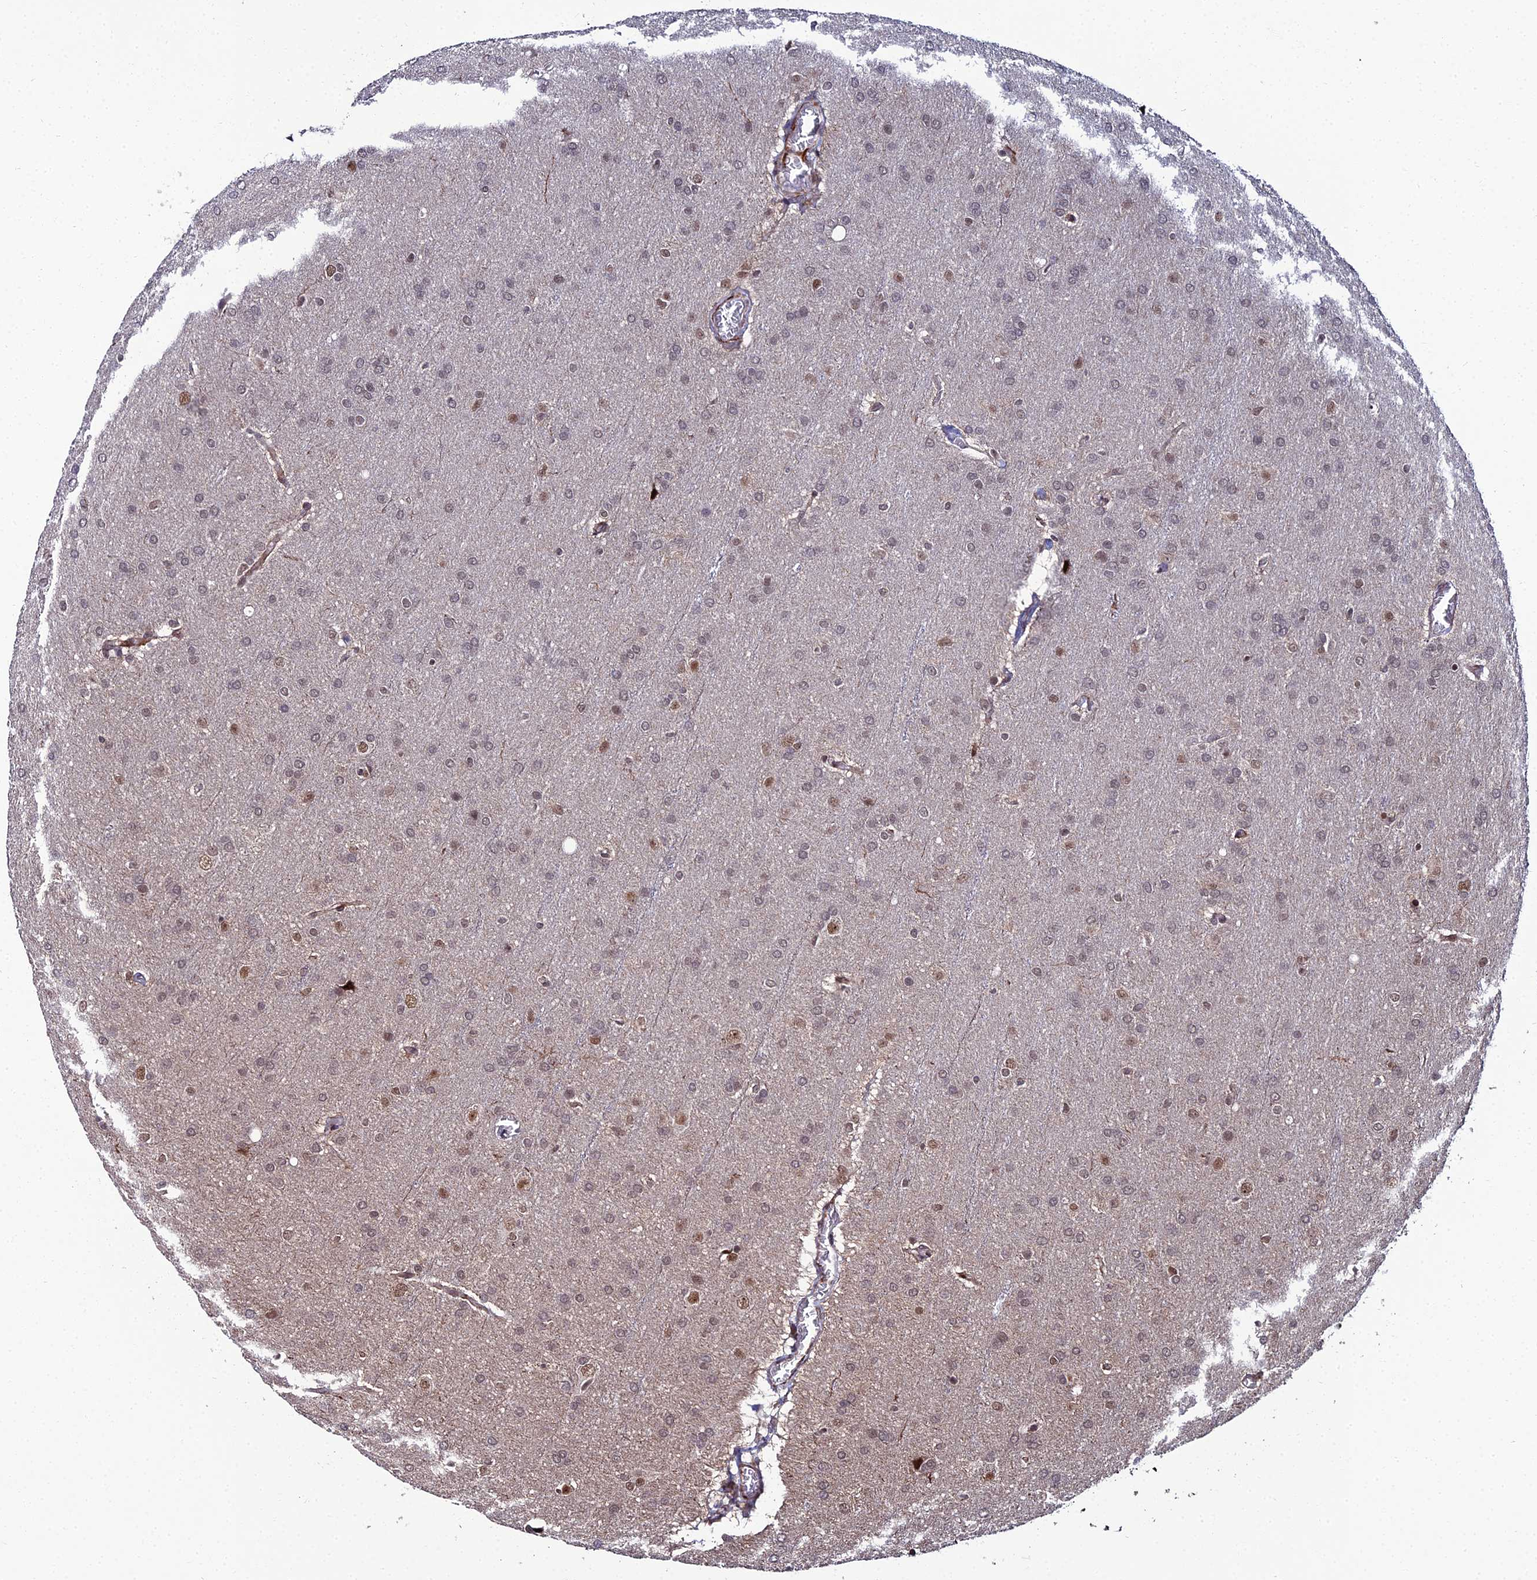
{"staining": {"intensity": "weak", "quantity": "<25%", "location": "nuclear"}, "tissue": "glioma", "cell_type": "Tumor cells", "image_type": "cancer", "snomed": [{"axis": "morphology", "description": "Glioma, malignant, Low grade"}, {"axis": "topography", "description": "Brain"}], "caption": "The histopathology image exhibits no staining of tumor cells in malignant glioma (low-grade).", "gene": "ZNF668", "patient": {"sex": "female", "age": 32}}